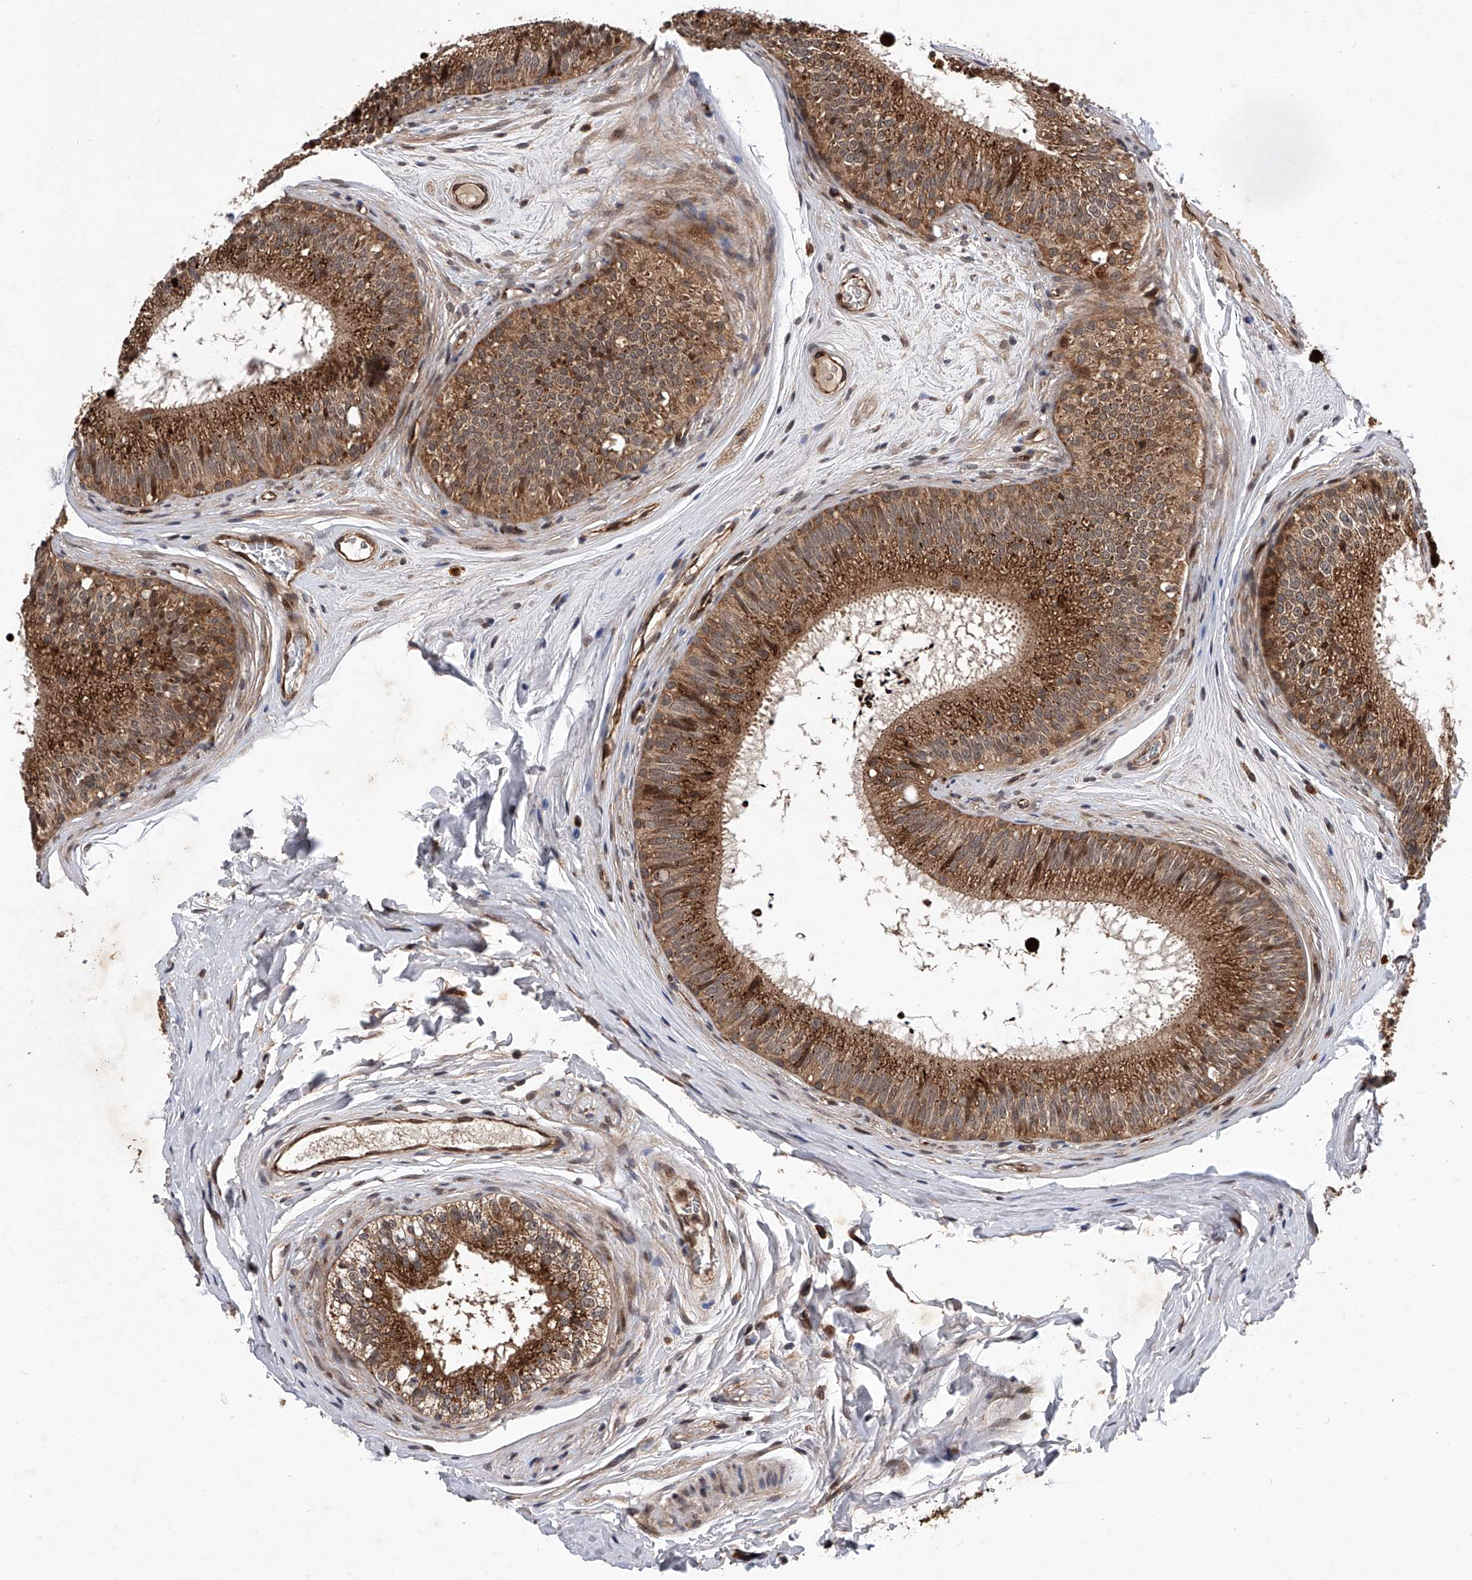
{"staining": {"intensity": "moderate", "quantity": ">75%", "location": "cytoplasmic/membranous,nuclear"}, "tissue": "epididymis", "cell_type": "Glandular cells", "image_type": "normal", "snomed": [{"axis": "morphology", "description": "Normal tissue, NOS"}, {"axis": "topography", "description": "Epididymis"}], "caption": "Immunohistochemistry (DAB) staining of unremarkable human epididymis demonstrates moderate cytoplasmic/membranous,nuclear protein positivity in about >75% of glandular cells. The staining is performed using DAB (3,3'-diaminobenzidine) brown chromogen to label protein expression. The nuclei are counter-stained blue using hematoxylin.", "gene": "MAP3K11", "patient": {"sex": "male", "age": 29}}